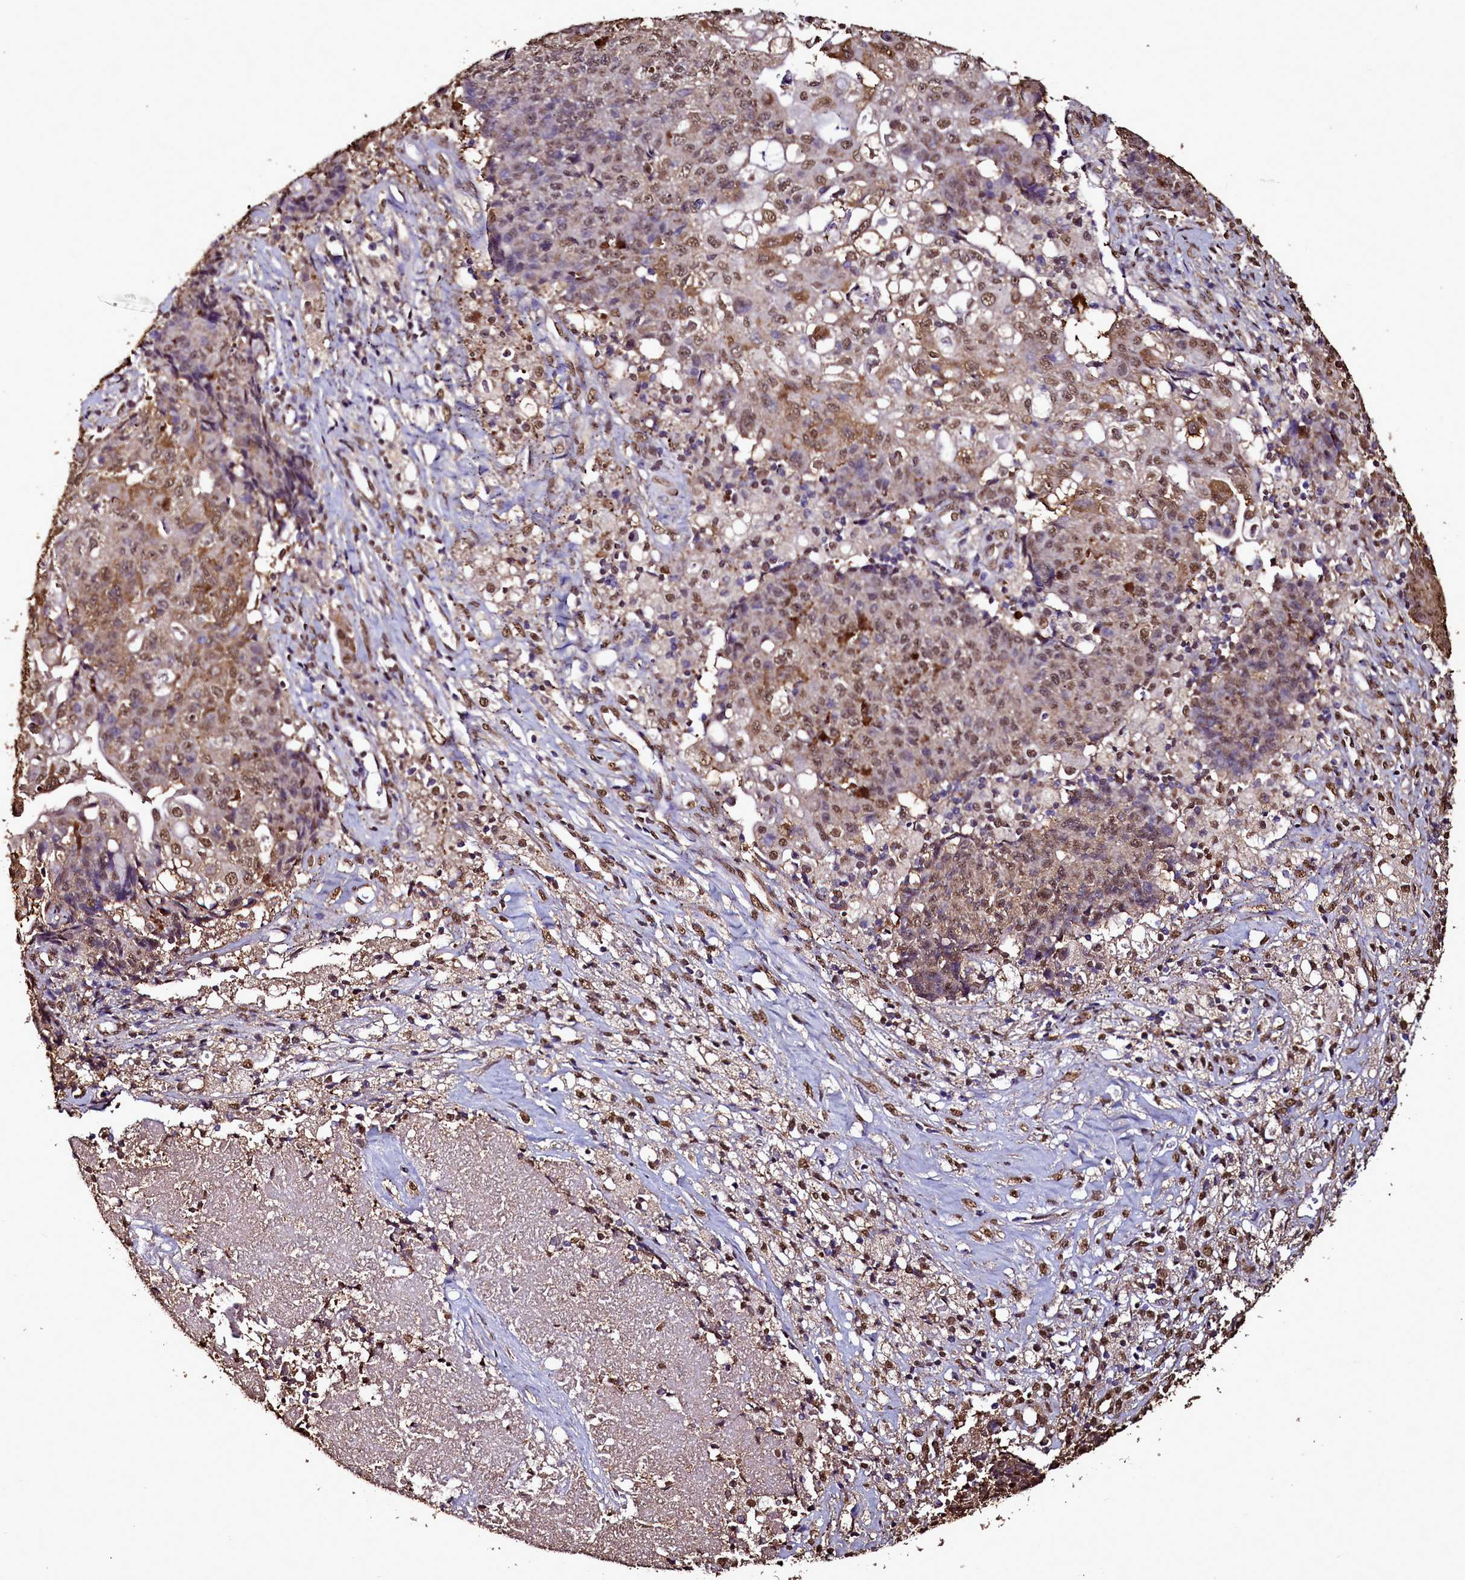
{"staining": {"intensity": "moderate", "quantity": ">75%", "location": "cytoplasmic/membranous,nuclear"}, "tissue": "ovarian cancer", "cell_type": "Tumor cells", "image_type": "cancer", "snomed": [{"axis": "morphology", "description": "Carcinoma, endometroid"}, {"axis": "topography", "description": "Ovary"}], "caption": "Human ovarian endometroid carcinoma stained for a protein (brown) displays moderate cytoplasmic/membranous and nuclear positive staining in about >75% of tumor cells.", "gene": "TRIP6", "patient": {"sex": "female", "age": 42}}